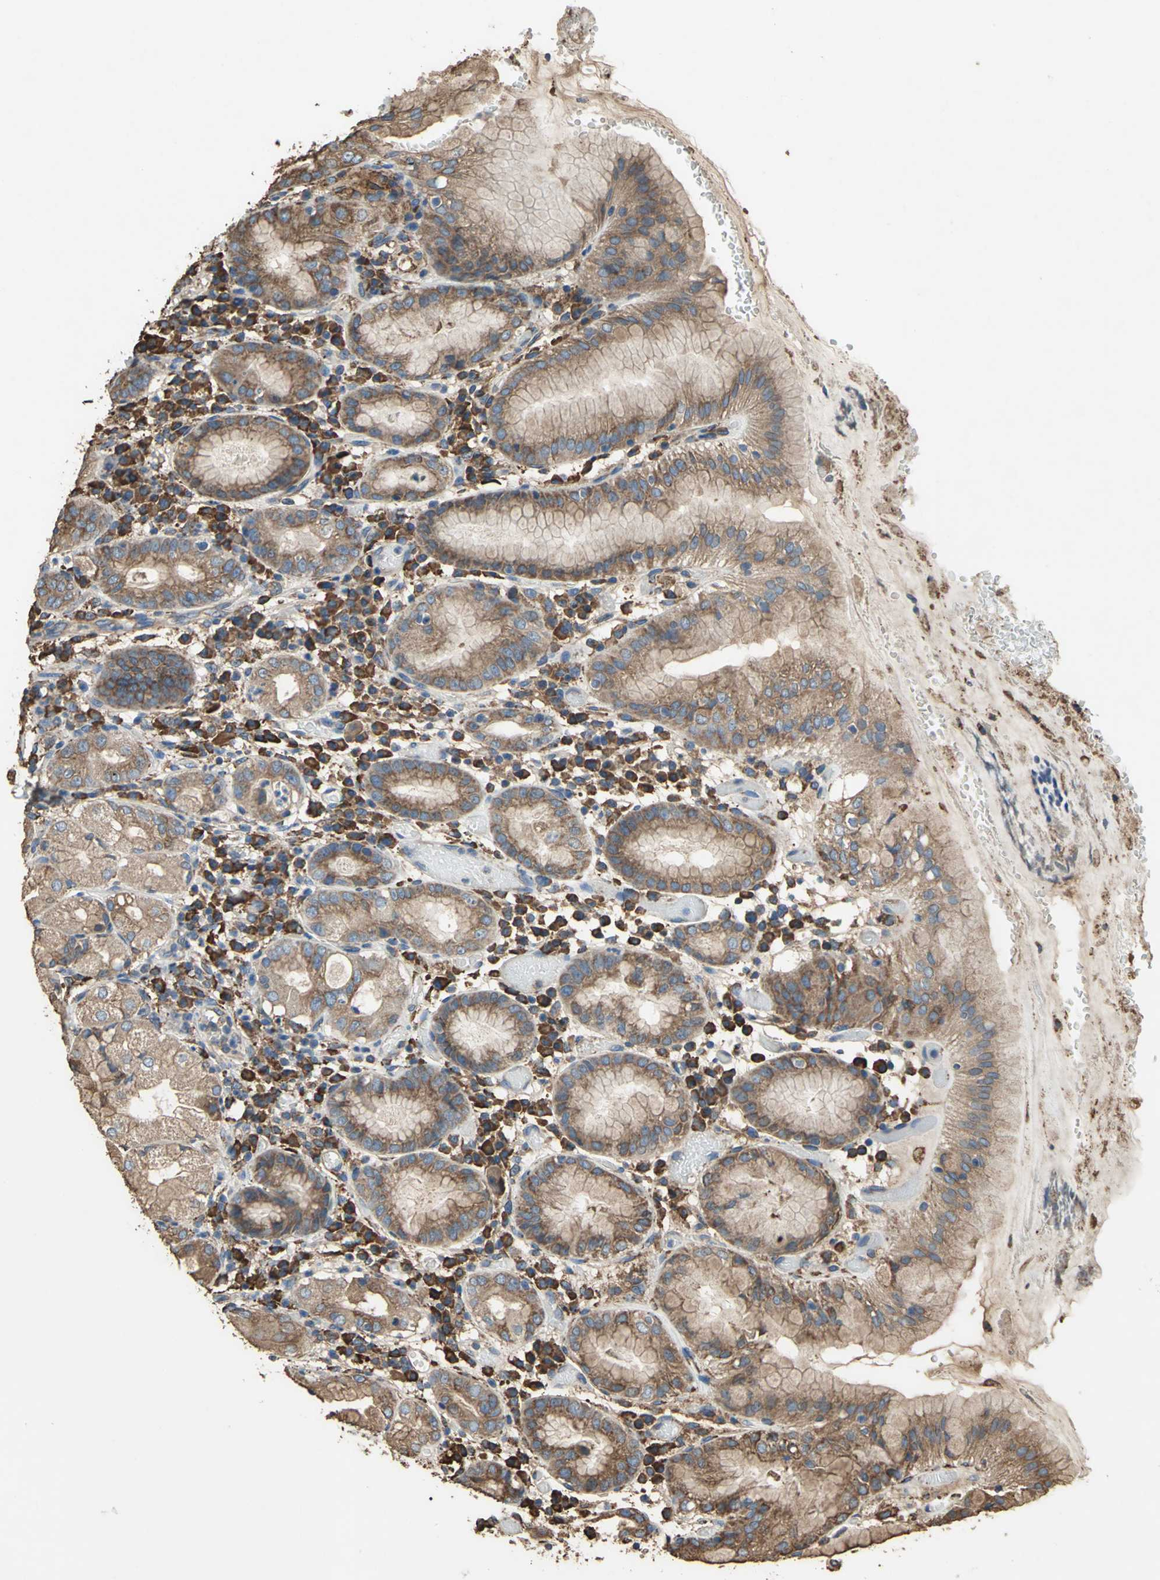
{"staining": {"intensity": "strong", "quantity": ">75%", "location": "cytoplasmic/membranous"}, "tissue": "stomach", "cell_type": "Glandular cells", "image_type": "normal", "snomed": [{"axis": "morphology", "description": "Normal tissue, NOS"}, {"axis": "topography", "description": "Stomach"}, {"axis": "topography", "description": "Stomach, lower"}], "caption": "This image reveals benign stomach stained with immunohistochemistry (IHC) to label a protein in brown. The cytoplasmic/membranous of glandular cells show strong positivity for the protein. Nuclei are counter-stained blue.", "gene": "GPANK1", "patient": {"sex": "female", "age": 75}}